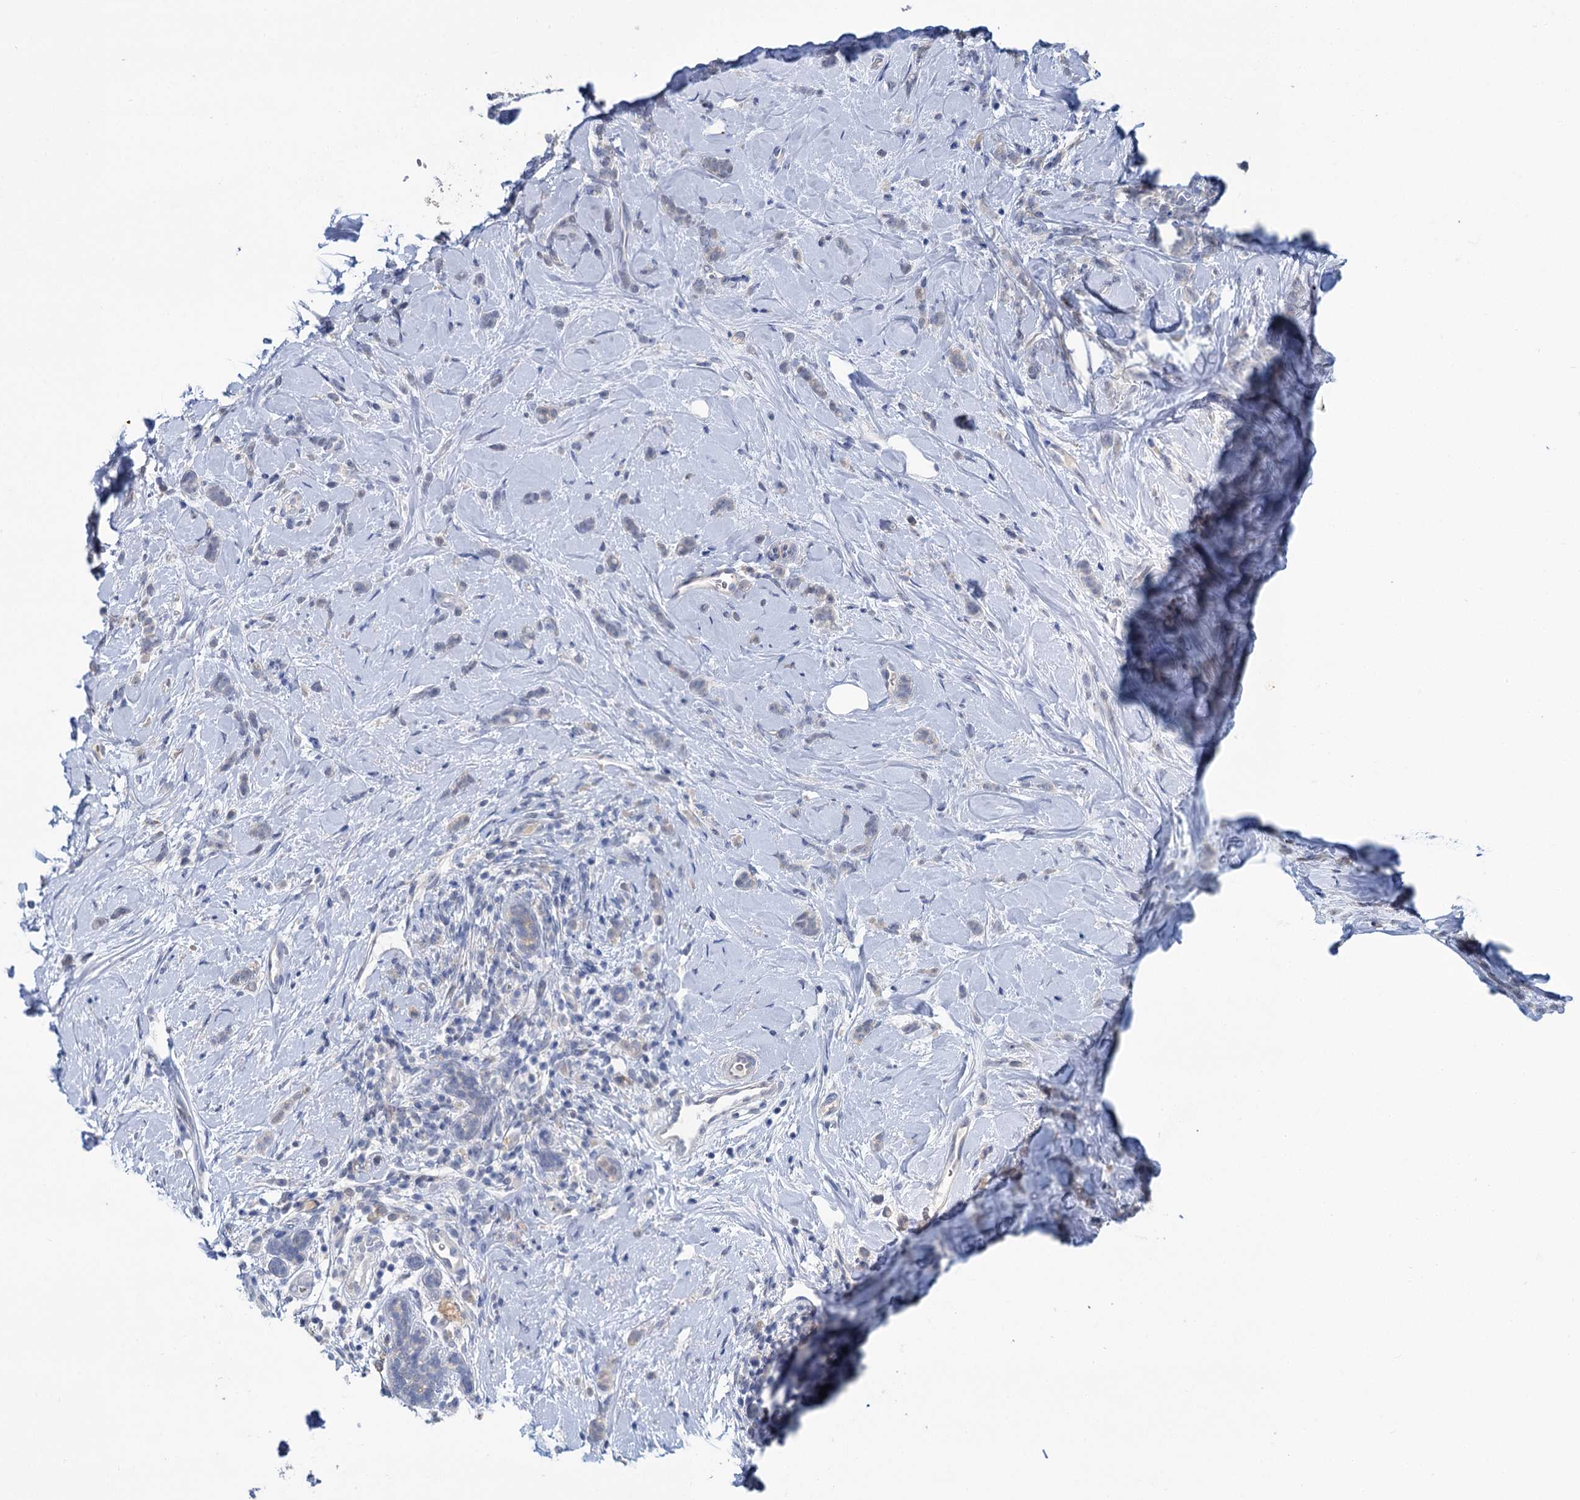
{"staining": {"intensity": "negative", "quantity": "none", "location": "none"}, "tissue": "breast cancer", "cell_type": "Tumor cells", "image_type": "cancer", "snomed": [{"axis": "morphology", "description": "Lobular carcinoma"}, {"axis": "topography", "description": "Breast"}], "caption": "This is an immunohistochemistry photomicrograph of human lobular carcinoma (breast). There is no staining in tumor cells.", "gene": "ANKRD42", "patient": {"sex": "female", "age": 58}}